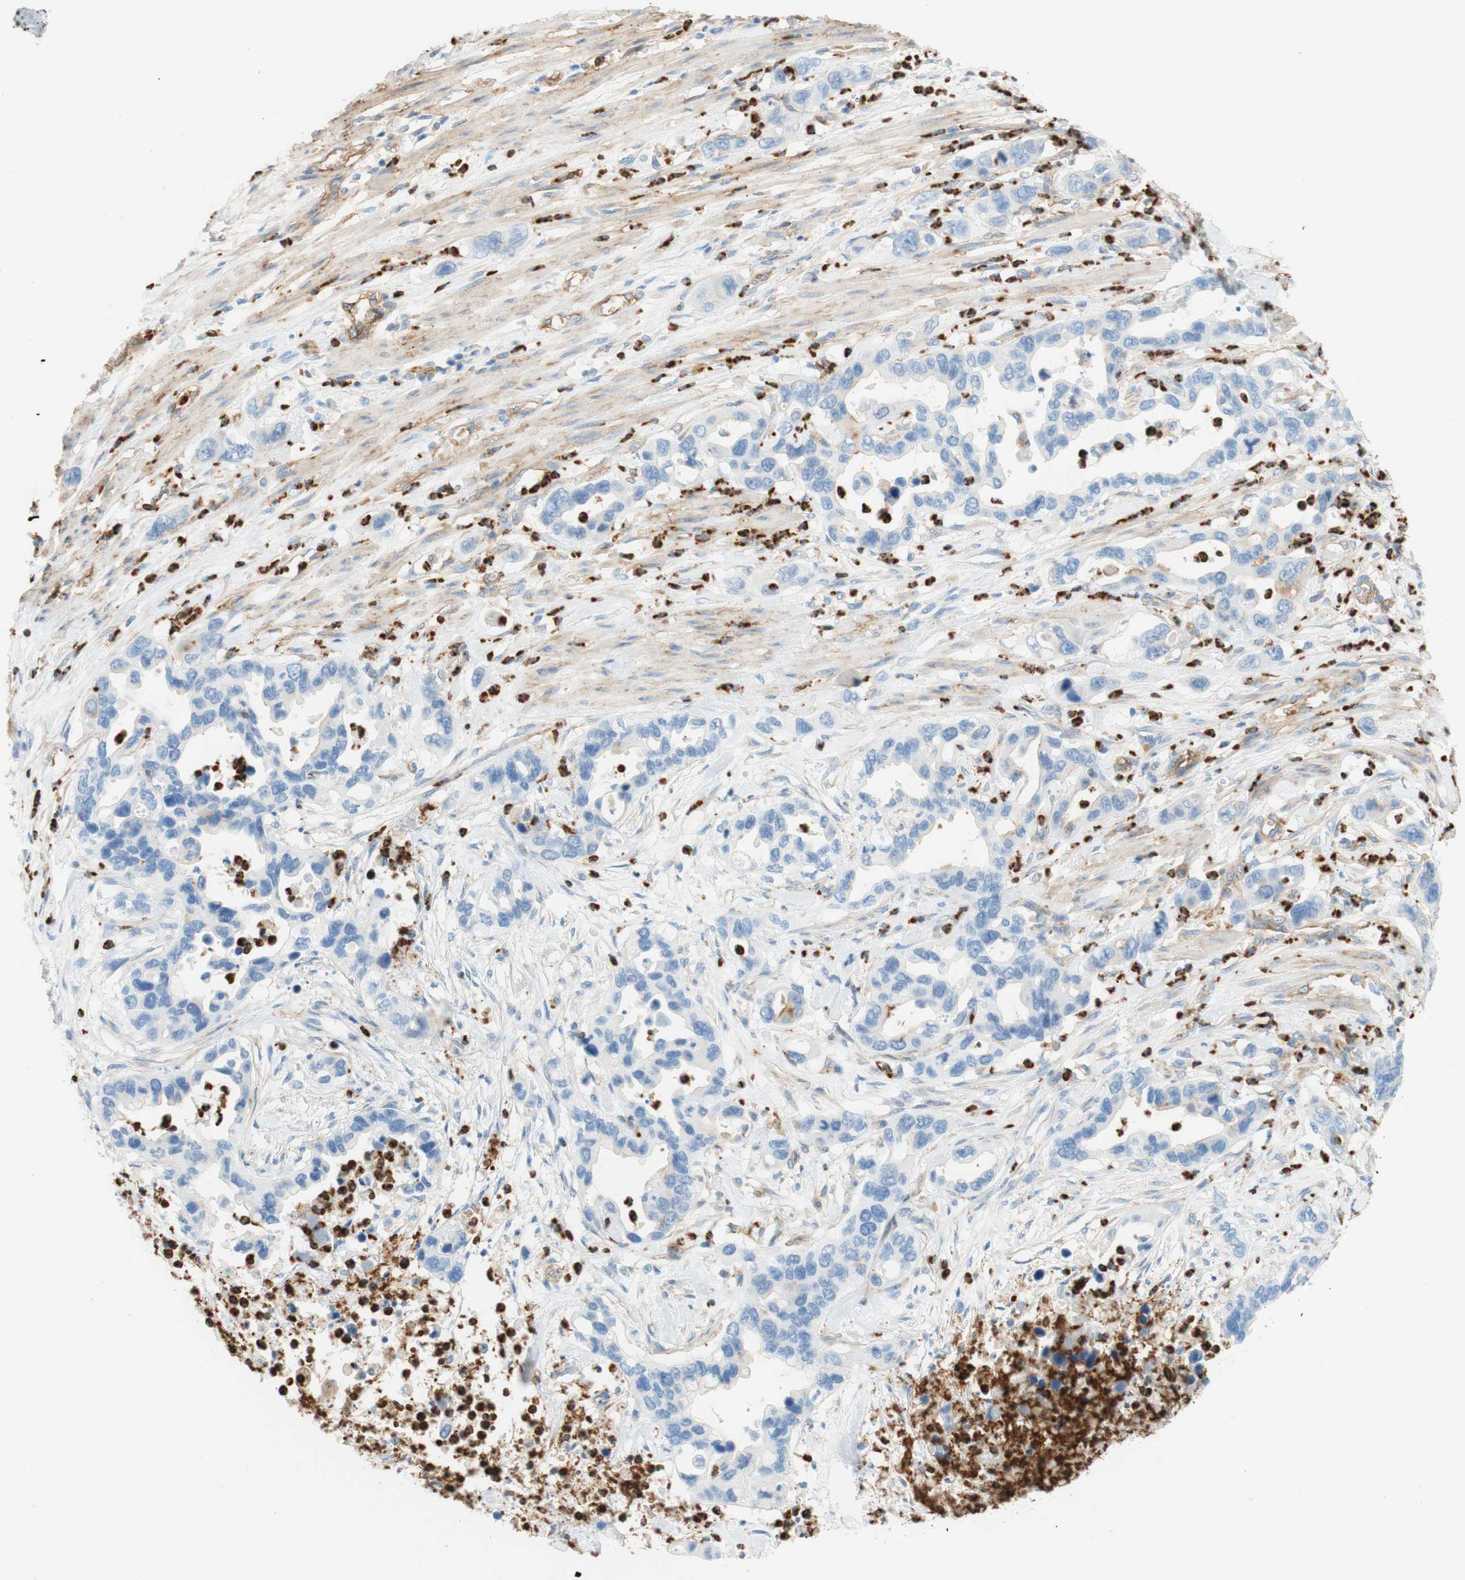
{"staining": {"intensity": "negative", "quantity": "none", "location": "none"}, "tissue": "pancreatic cancer", "cell_type": "Tumor cells", "image_type": "cancer", "snomed": [{"axis": "morphology", "description": "Adenocarcinoma, NOS"}, {"axis": "topography", "description": "Pancreas"}], "caption": "Immunohistochemistry of human pancreatic cancer (adenocarcinoma) shows no positivity in tumor cells. Brightfield microscopy of immunohistochemistry stained with DAB (brown) and hematoxylin (blue), captured at high magnification.", "gene": "STOM", "patient": {"sex": "female", "age": 71}}